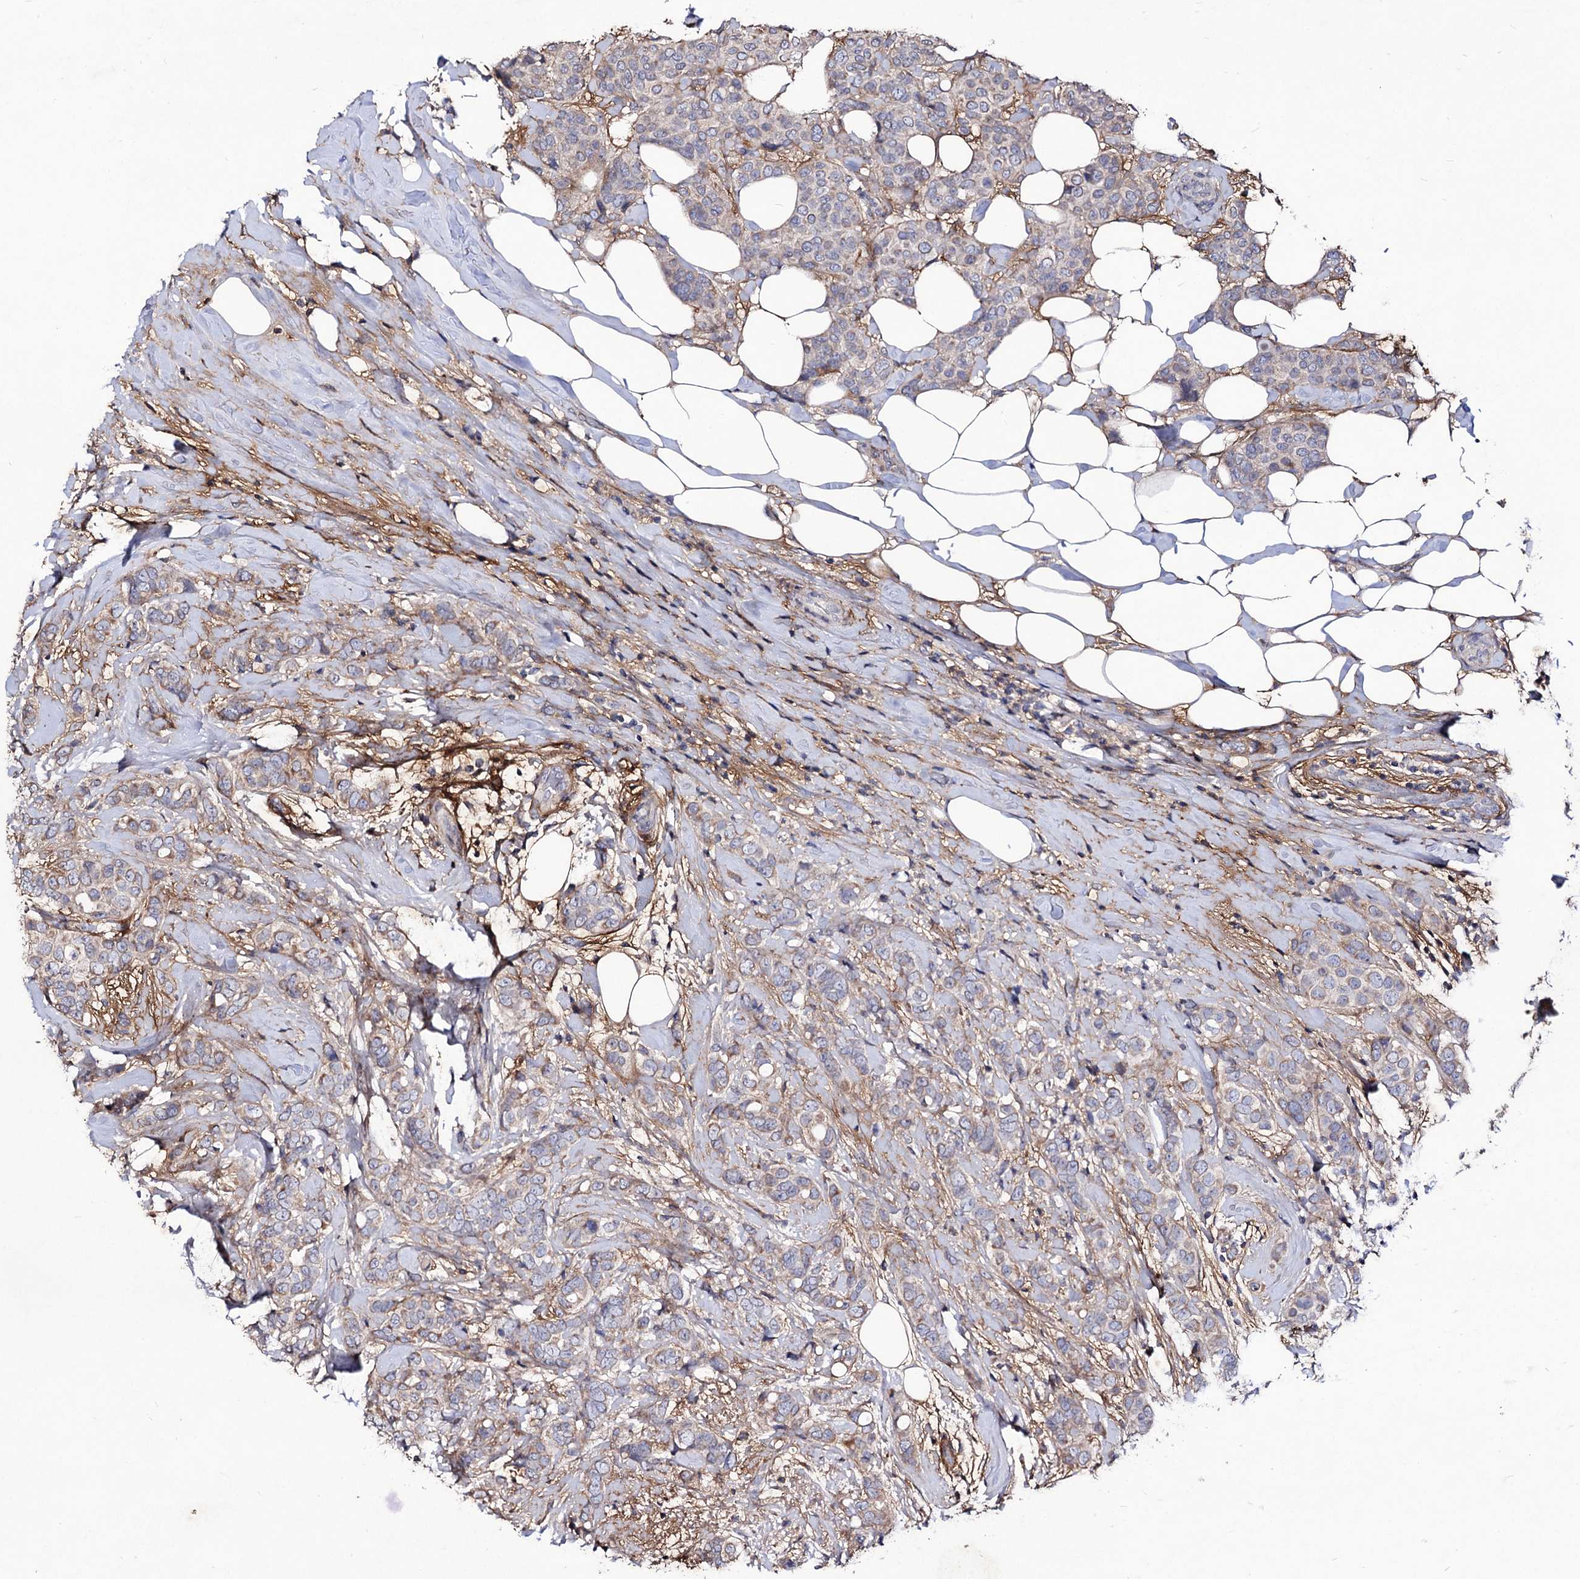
{"staining": {"intensity": "weak", "quantity": "<25%", "location": "cytoplasmic/membranous"}, "tissue": "breast cancer", "cell_type": "Tumor cells", "image_type": "cancer", "snomed": [{"axis": "morphology", "description": "Lobular carcinoma"}, {"axis": "topography", "description": "Breast"}], "caption": "Tumor cells are negative for protein expression in human lobular carcinoma (breast).", "gene": "MYO1H", "patient": {"sex": "female", "age": 51}}